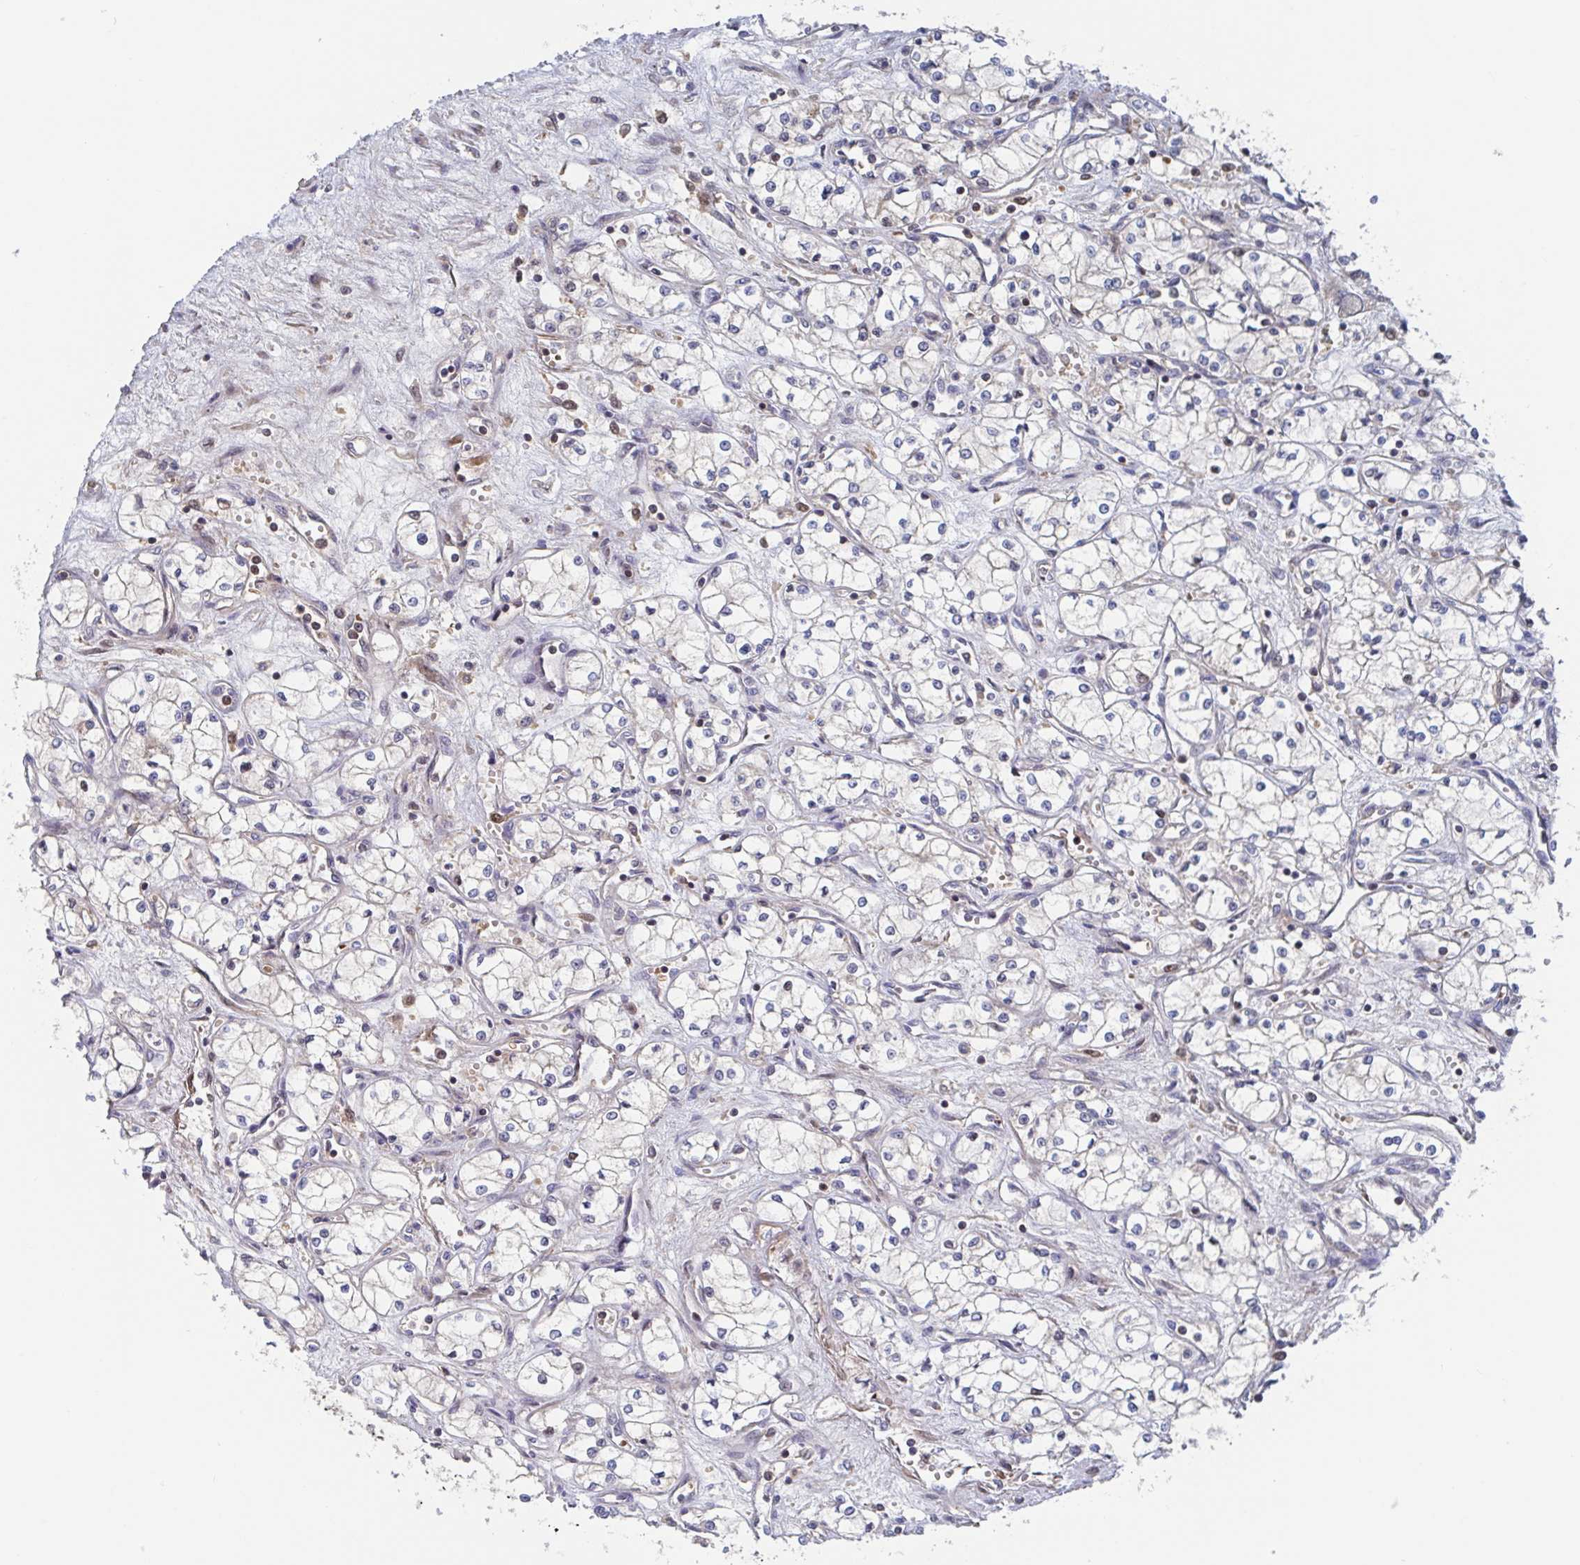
{"staining": {"intensity": "negative", "quantity": "none", "location": "none"}, "tissue": "renal cancer", "cell_type": "Tumor cells", "image_type": "cancer", "snomed": [{"axis": "morphology", "description": "Normal tissue, NOS"}, {"axis": "morphology", "description": "Adenocarcinoma, NOS"}, {"axis": "topography", "description": "Kidney"}], "caption": "This is a image of IHC staining of renal adenocarcinoma, which shows no staining in tumor cells.", "gene": "DHRS12", "patient": {"sex": "male", "age": 59}}